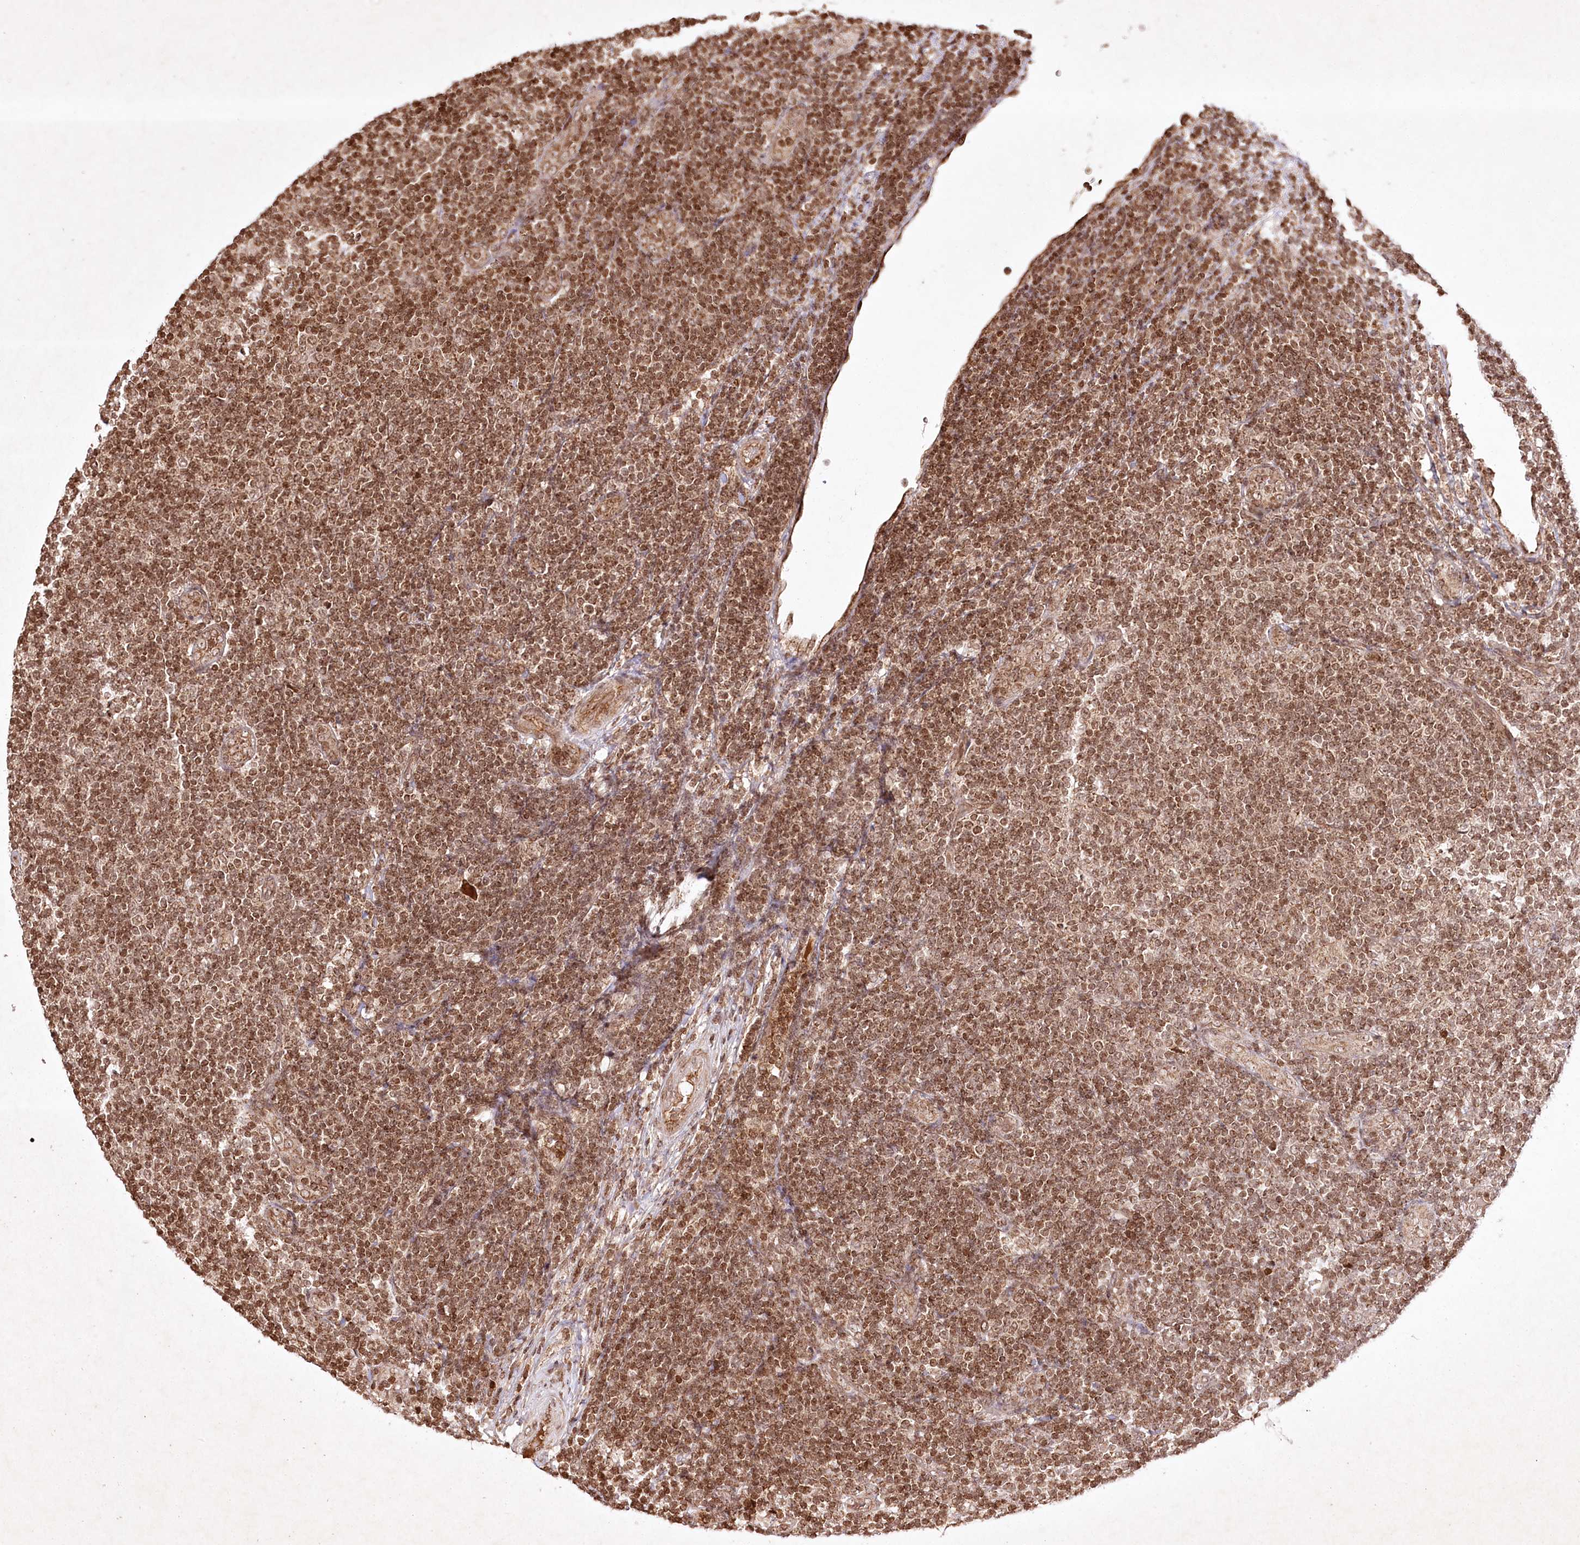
{"staining": {"intensity": "moderate", "quantity": ">75%", "location": "nuclear"}, "tissue": "lymphoma", "cell_type": "Tumor cells", "image_type": "cancer", "snomed": [{"axis": "morphology", "description": "Malignant lymphoma, non-Hodgkin's type, Low grade"}, {"axis": "topography", "description": "Lymph node"}], "caption": "An image showing moderate nuclear positivity in about >75% of tumor cells in malignant lymphoma, non-Hodgkin's type (low-grade), as visualized by brown immunohistochemical staining.", "gene": "CARM1", "patient": {"sex": "male", "age": 83}}